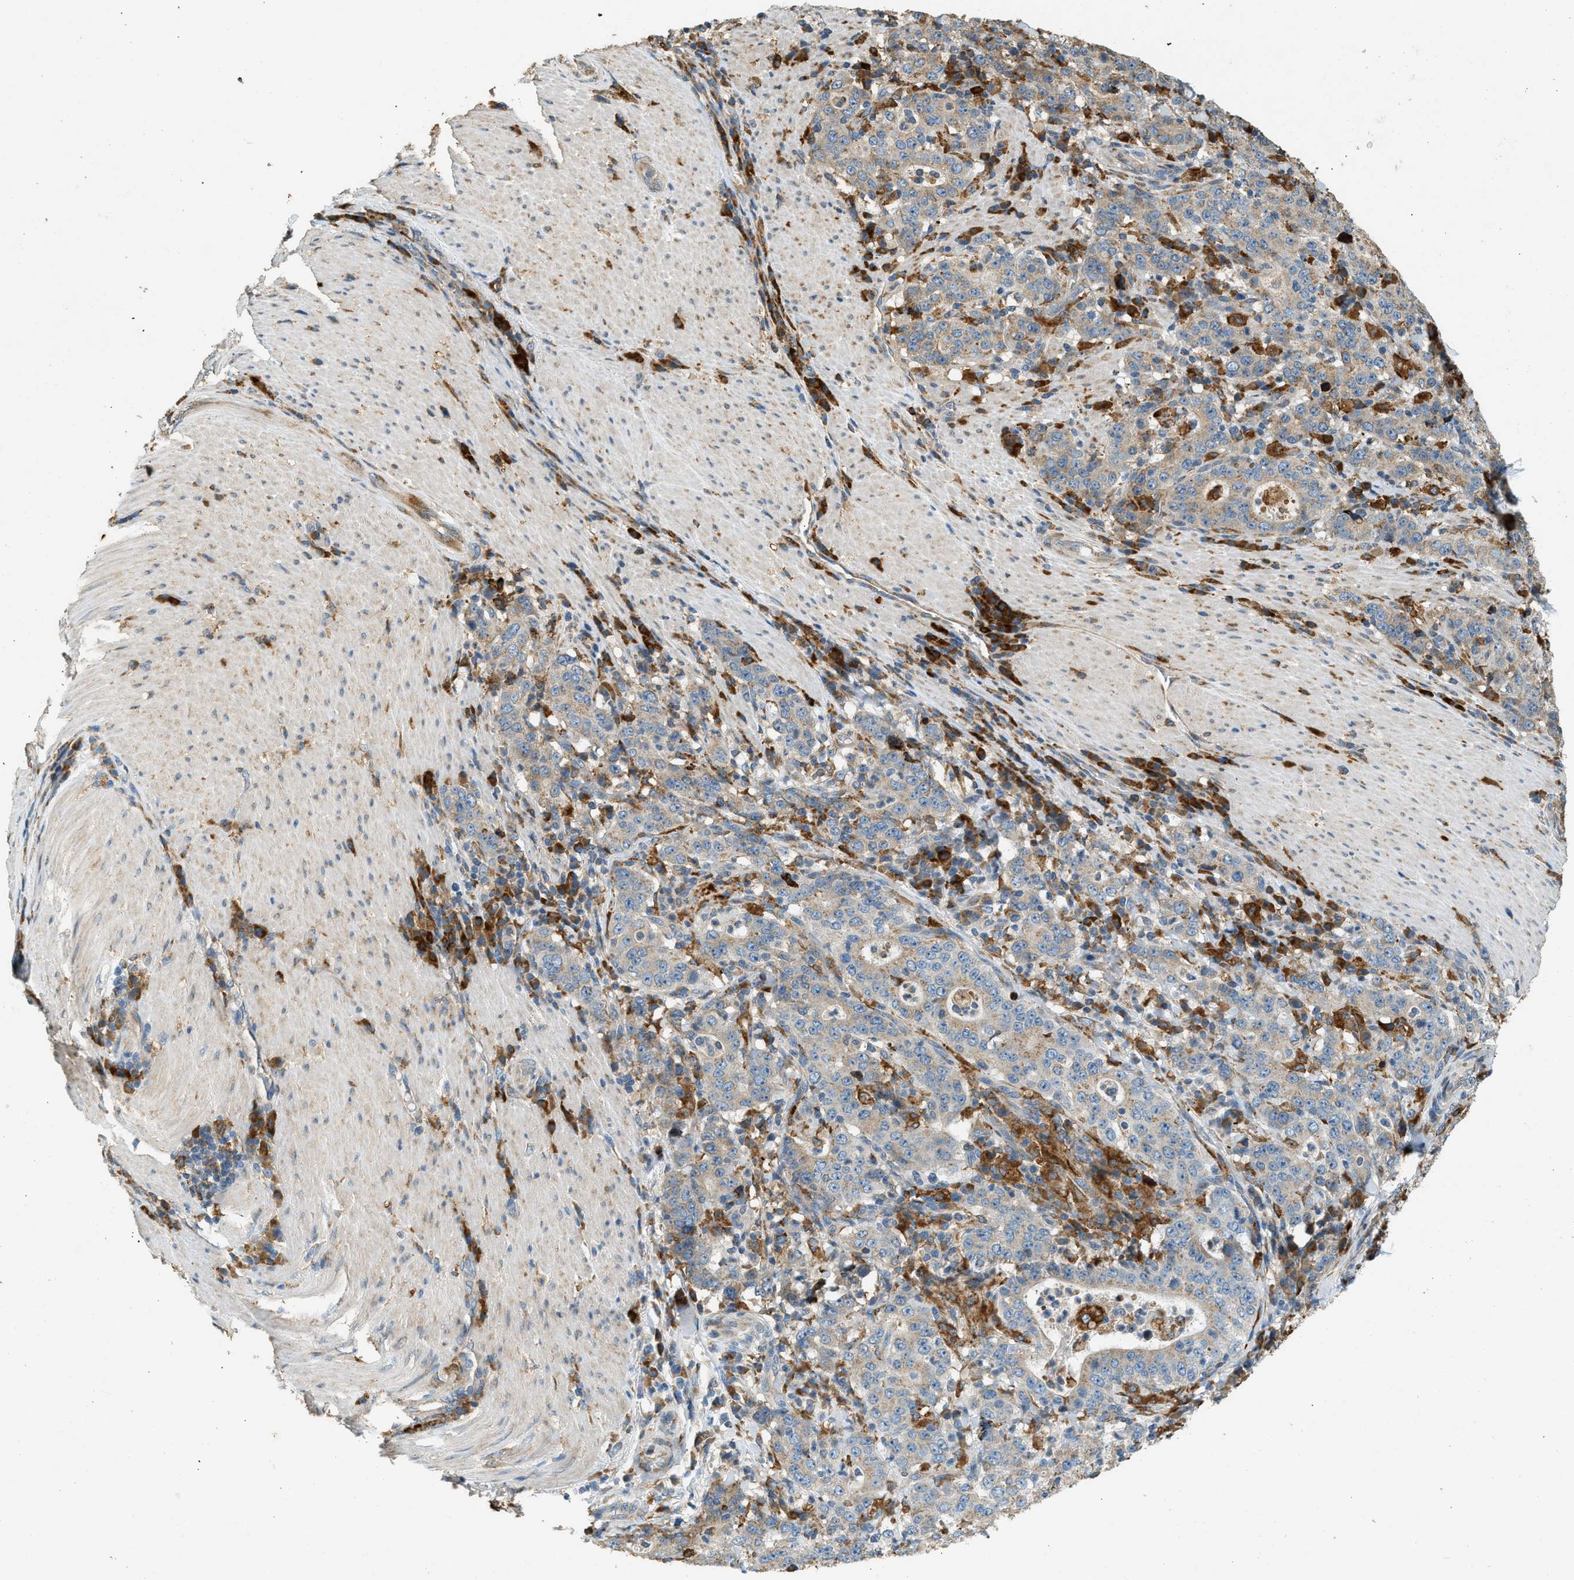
{"staining": {"intensity": "weak", "quantity": "25%-75%", "location": "cytoplasmic/membranous"}, "tissue": "stomach cancer", "cell_type": "Tumor cells", "image_type": "cancer", "snomed": [{"axis": "morphology", "description": "Normal tissue, NOS"}, {"axis": "morphology", "description": "Adenocarcinoma, NOS"}, {"axis": "topography", "description": "Stomach, upper"}, {"axis": "topography", "description": "Stomach"}], "caption": "Immunohistochemical staining of human stomach cancer shows low levels of weak cytoplasmic/membranous positivity in about 25%-75% of tumor cells. The staining was performed using DAB (3,3'-diaminobenzidine) to visualize the protein expression in brown, while the nuclei were stained in blue with hematoxylin (Magnification: 20x).", "gene": "CTSB", "patient": {"sex": "male", "age": 59}}